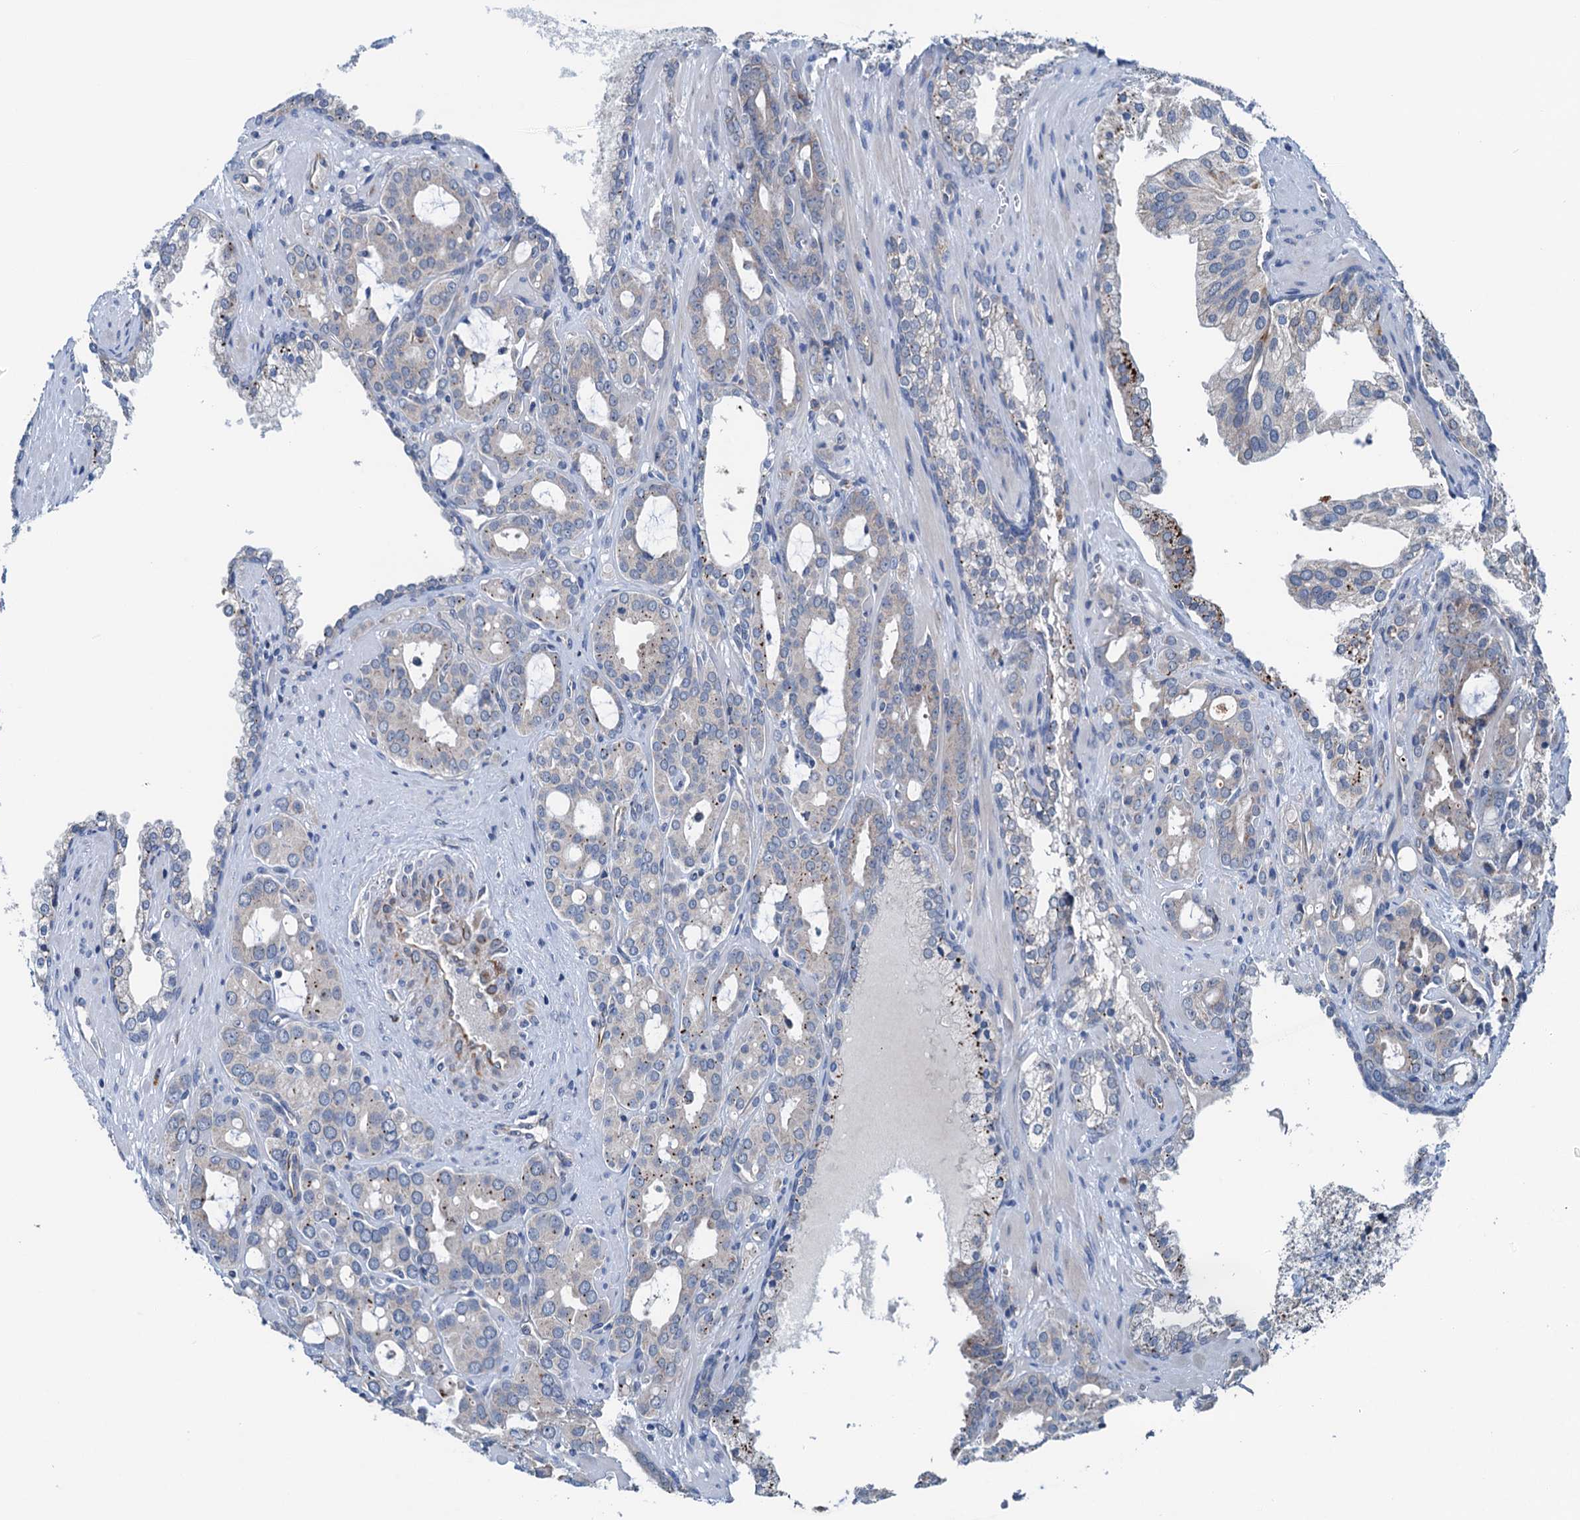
{"staining": {"intensity": "weak", "quantity": "<25%", "location": "cytoplasmic/membranous"}, "tissue": "prostate cancer", "cell_type": "Tumor cells", "image_type": "cancer", "snomed": [{"axis": "morphology", "description": "Adenocarcinoma, High grade"}, {"axis": "topography", "description": "Prostate"}], "caption": "DAB immunohistochemical staining of human prostate adenocarcinoma (high-grade) shows no significant positivity in tumor cells. (Stains: DAB immunohistochemistry with hematoxylin counter stain, Microscopy: brightfield microscopy at high magnification).", "gene": "ELAC1", "patient": {"sex": "male", "age": 72}}